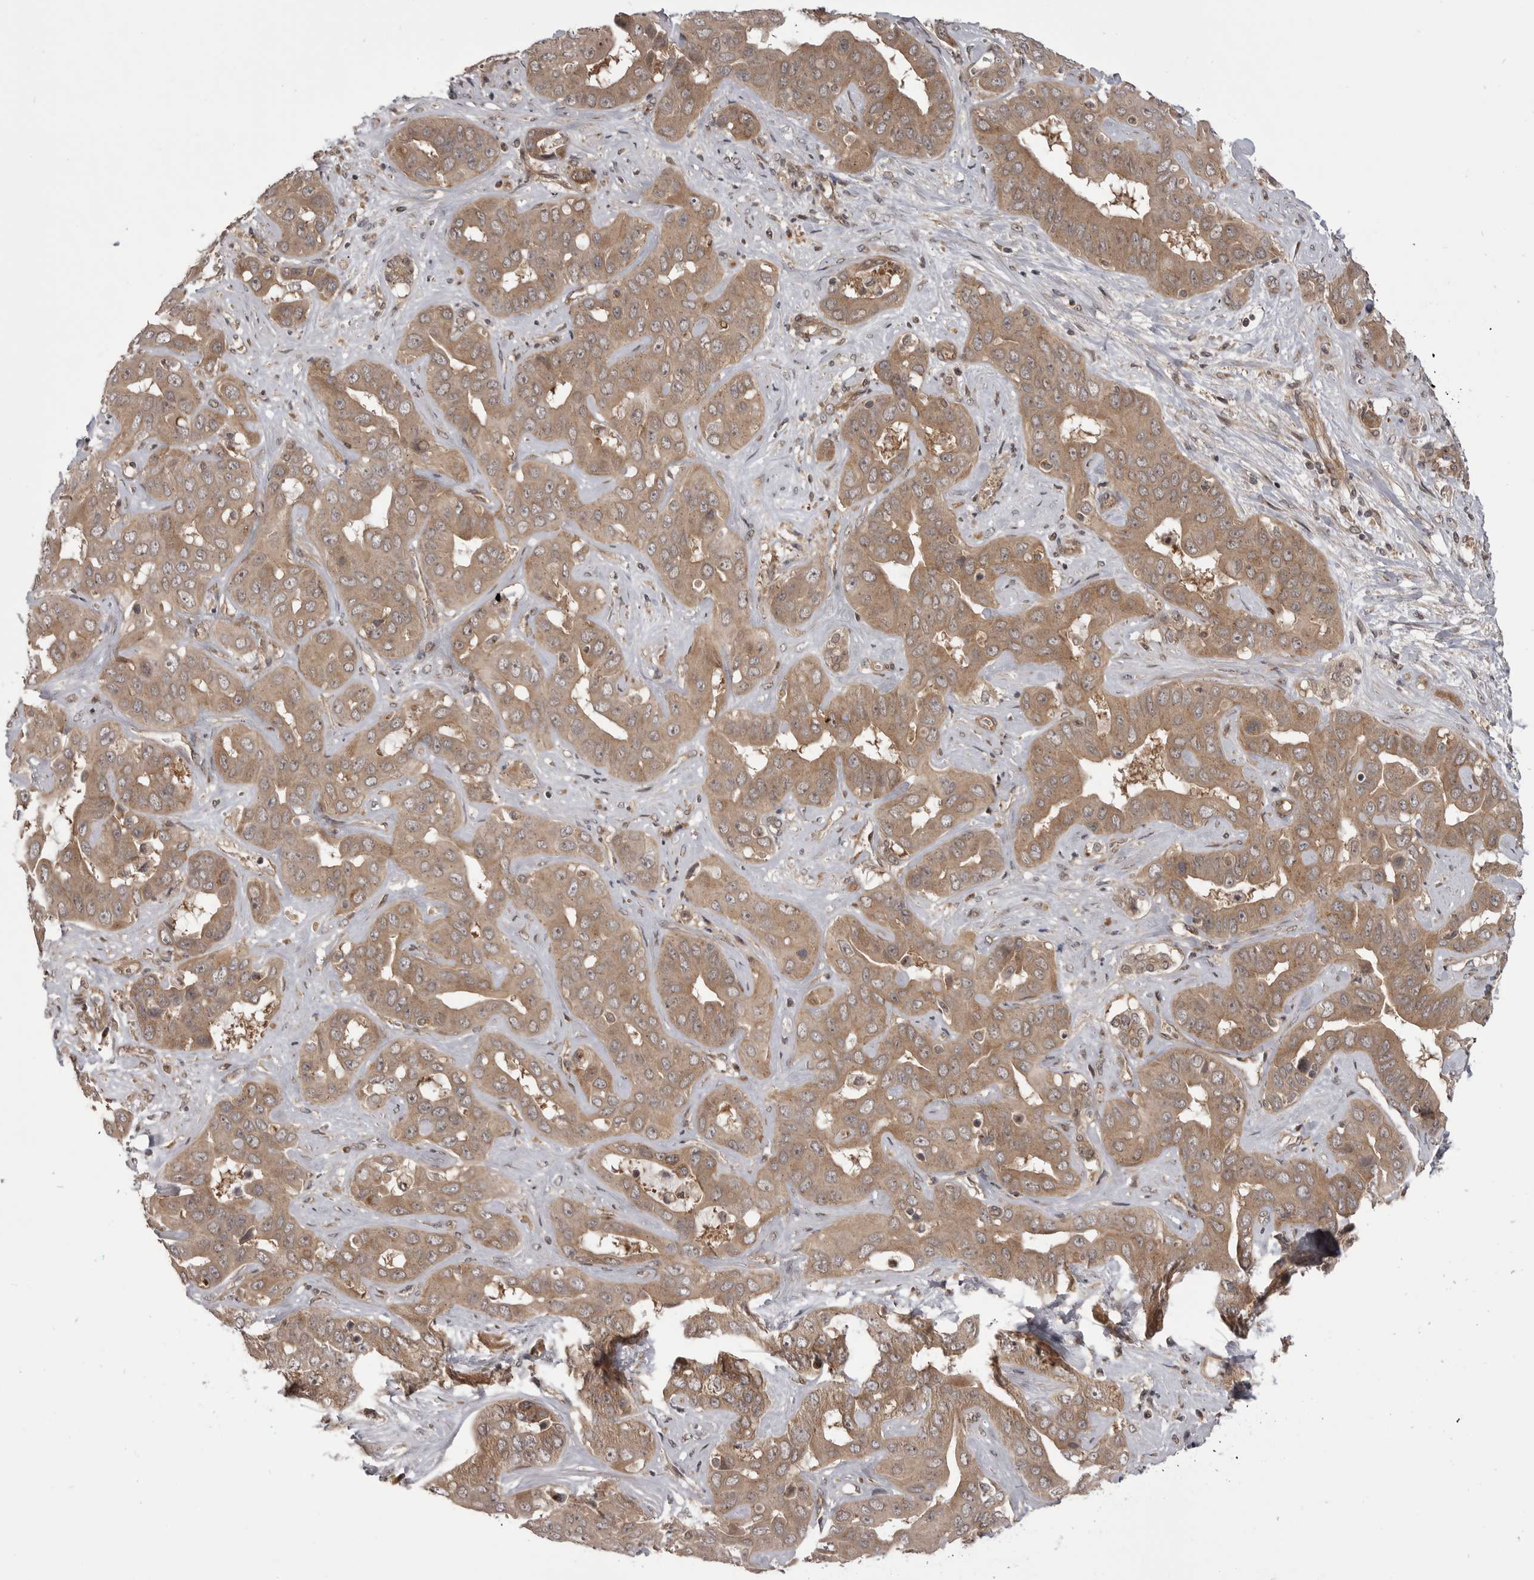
{"staining": {"intensity": "moderate", "quantity": ">75%", "location": "cytoplasmic/membranous"}, "tissue": "liver cancer", "cell_type": "Tumor cells", "image_type": "cancer", "snomed": [{"axis": "morphology", "description": "Cholangiocarcinoma"}, {"axis": "topography", "description": "Liver"}], "caption": "Protein expression analysis of liver cancer displays moderate cytoplasmic/membranous expression in approximately >75% of tumor cells. (DAB (3,3'-diaminobenzidine) IHC, brown staining for protein, blue staining for nuclei).", "gene": "PDCL", "patient": {"sex": "female", "age": 52}}